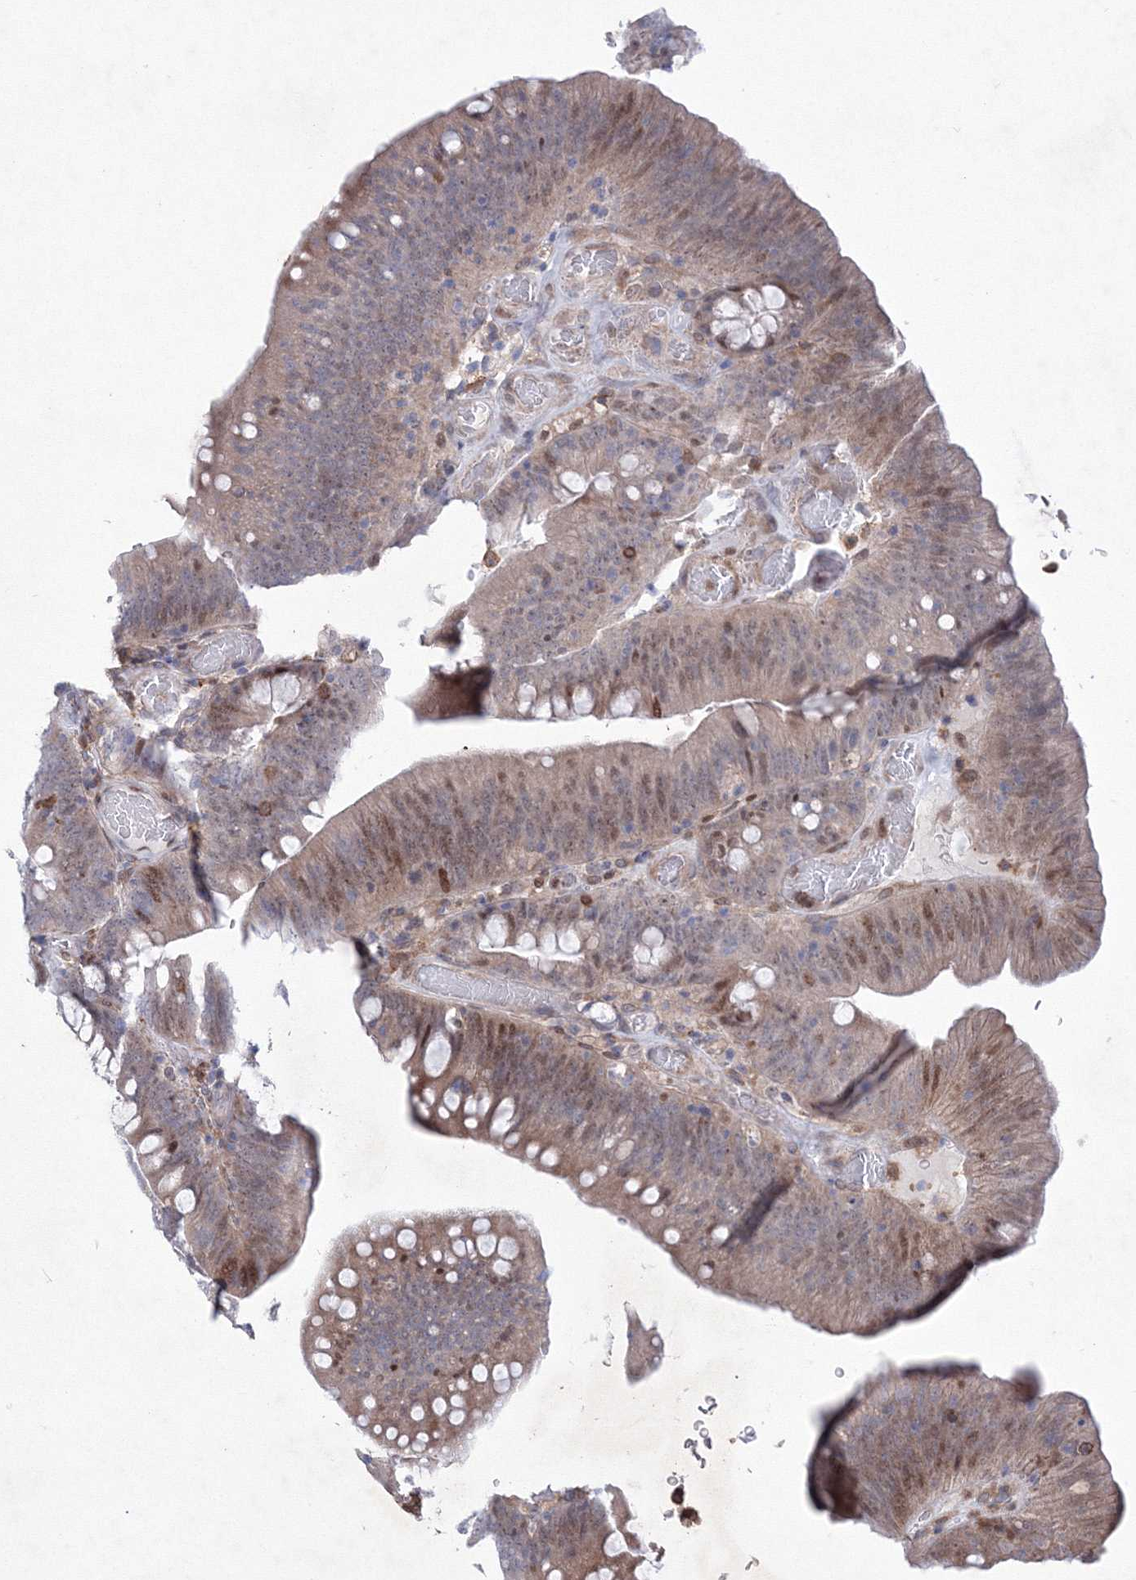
{"staining": {"intensity": "moderate", "quantity": "<25%", "location": "cytoplasmic/membranous,nuclear"}, "tissue": "colorectal cancer", "cell_type": "Tumor cells", "image_type": "cancer", "snomed": [{"axis": "morphology", "description": "Normal tissue, NOS"}, {"axis": "topography", "description": "Colon"}], "caption": "Moderate cytoplasmic/membranous and nuclear protein expression is present in about <25% of tumor cells in colorectal cancer.", "gene": "RNPEPL1", "patient": {"sex": "female", "age": 82}}